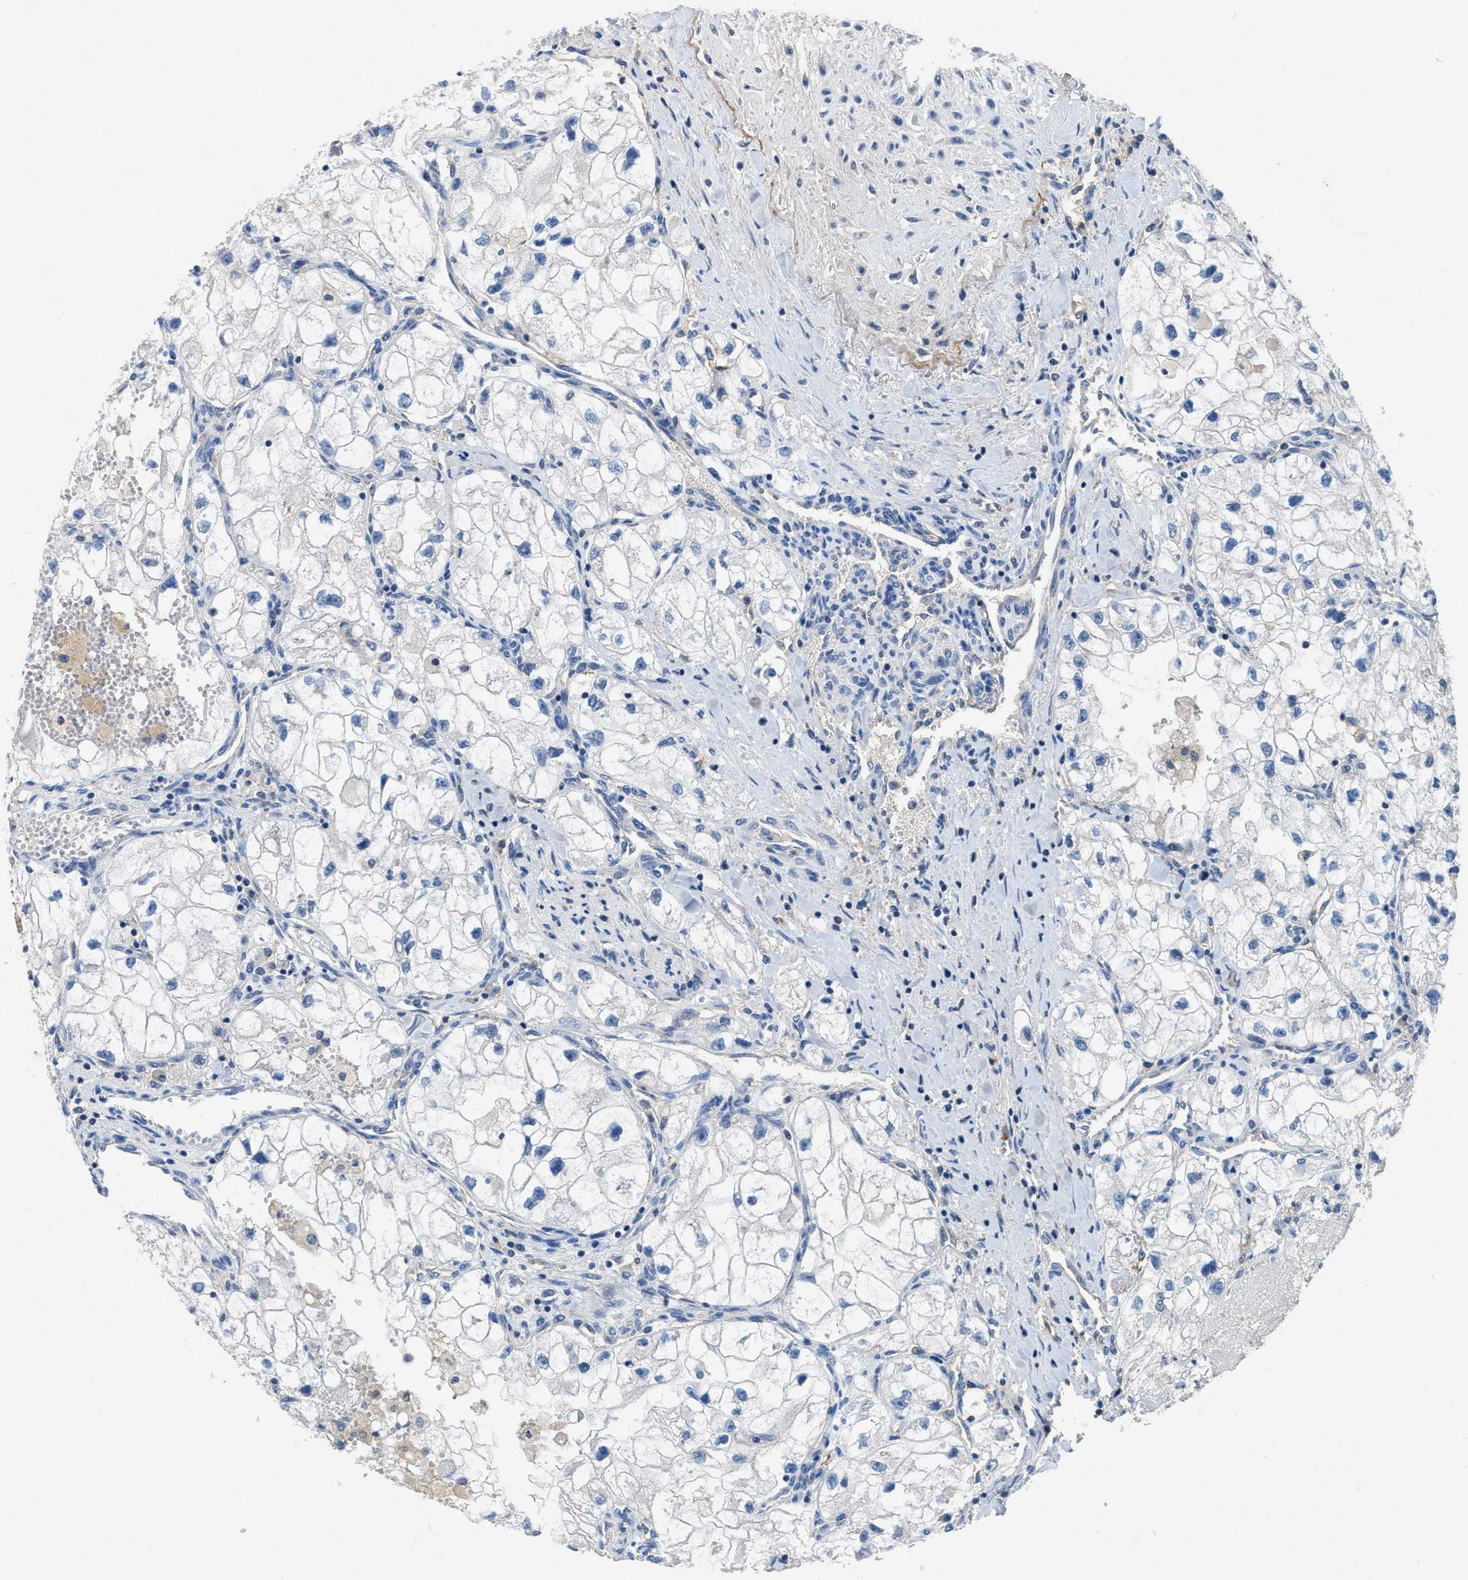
{"staining": {"intensity": "negative", "quantity": "none", "location": "none"}, "tissue": "renal cancer", "cell_type": "Tumor cells", "image_type": "cancer", "snomed": [{"axis": "morphology", "description": "Adenocarcinoma, NOS"}, {"axis": "topography", "description": "Kidney"}], "caption": "Renal cancer was stained to show a protein in brown. There is no significant expression in tumor cells. The staining is performed using DAB brown chromogen with nuclei counter-stained in using hematoxylin.", "gene": "DGKE", "patient": {"sex": "female", "age": 70}}